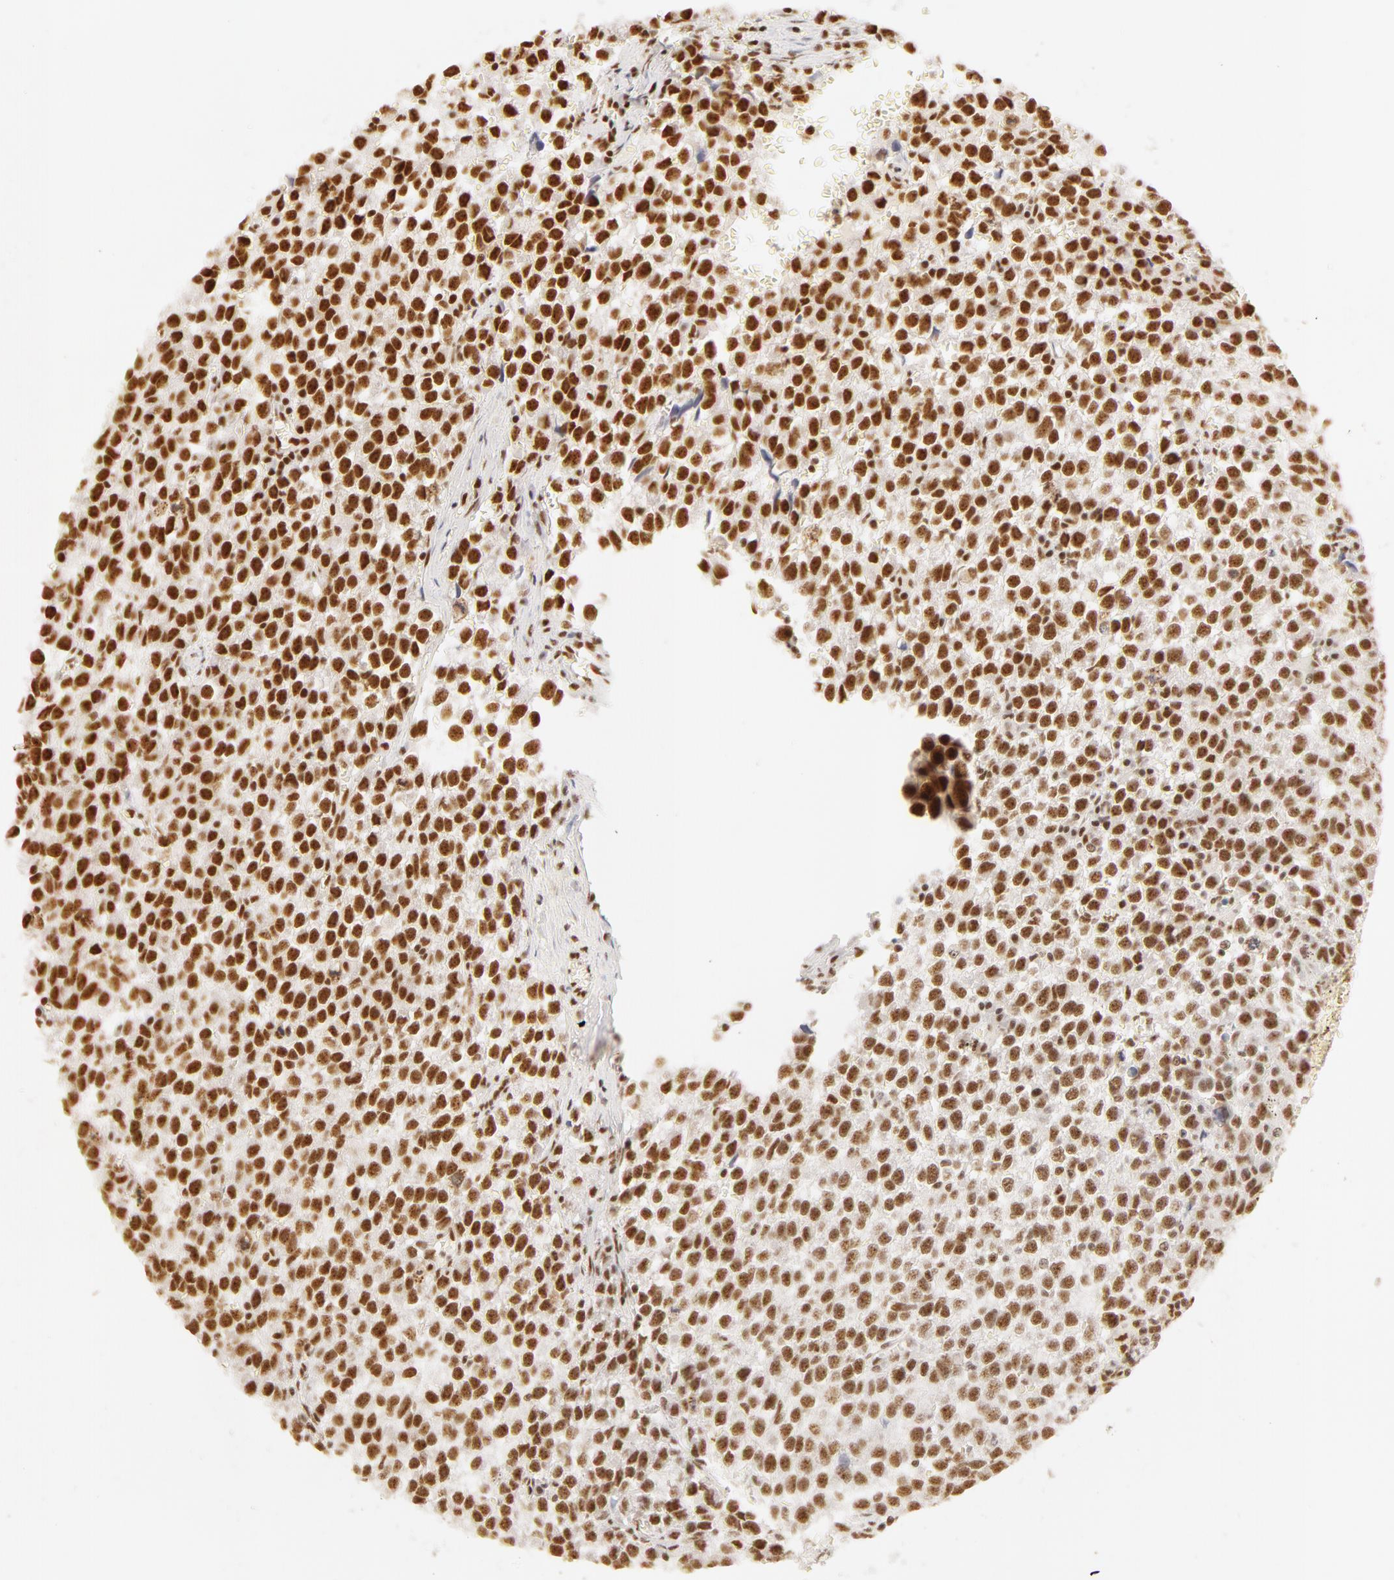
{"staining": {"intensity": "moderate", "quantity": ">75%", "location": "nuclear"}, "tissue": "testis cancer", "cell_type": "Tumor cells", "image_type": "cancer", "snomed": [{"axis": "morphology", "description": "Seminoma, NOS"}, {"axis": "topography", "description": "Testis"}], "caption": "Immunohistochemistry (IHC) (DAB (3,3'-diaminobenzidine)) staining of testis seminoma displays moderate nuclear protein expression in approximately >75% of tumor cells.", "gene": "RBM39", "patient": {"sex": "male", "age": 35}}